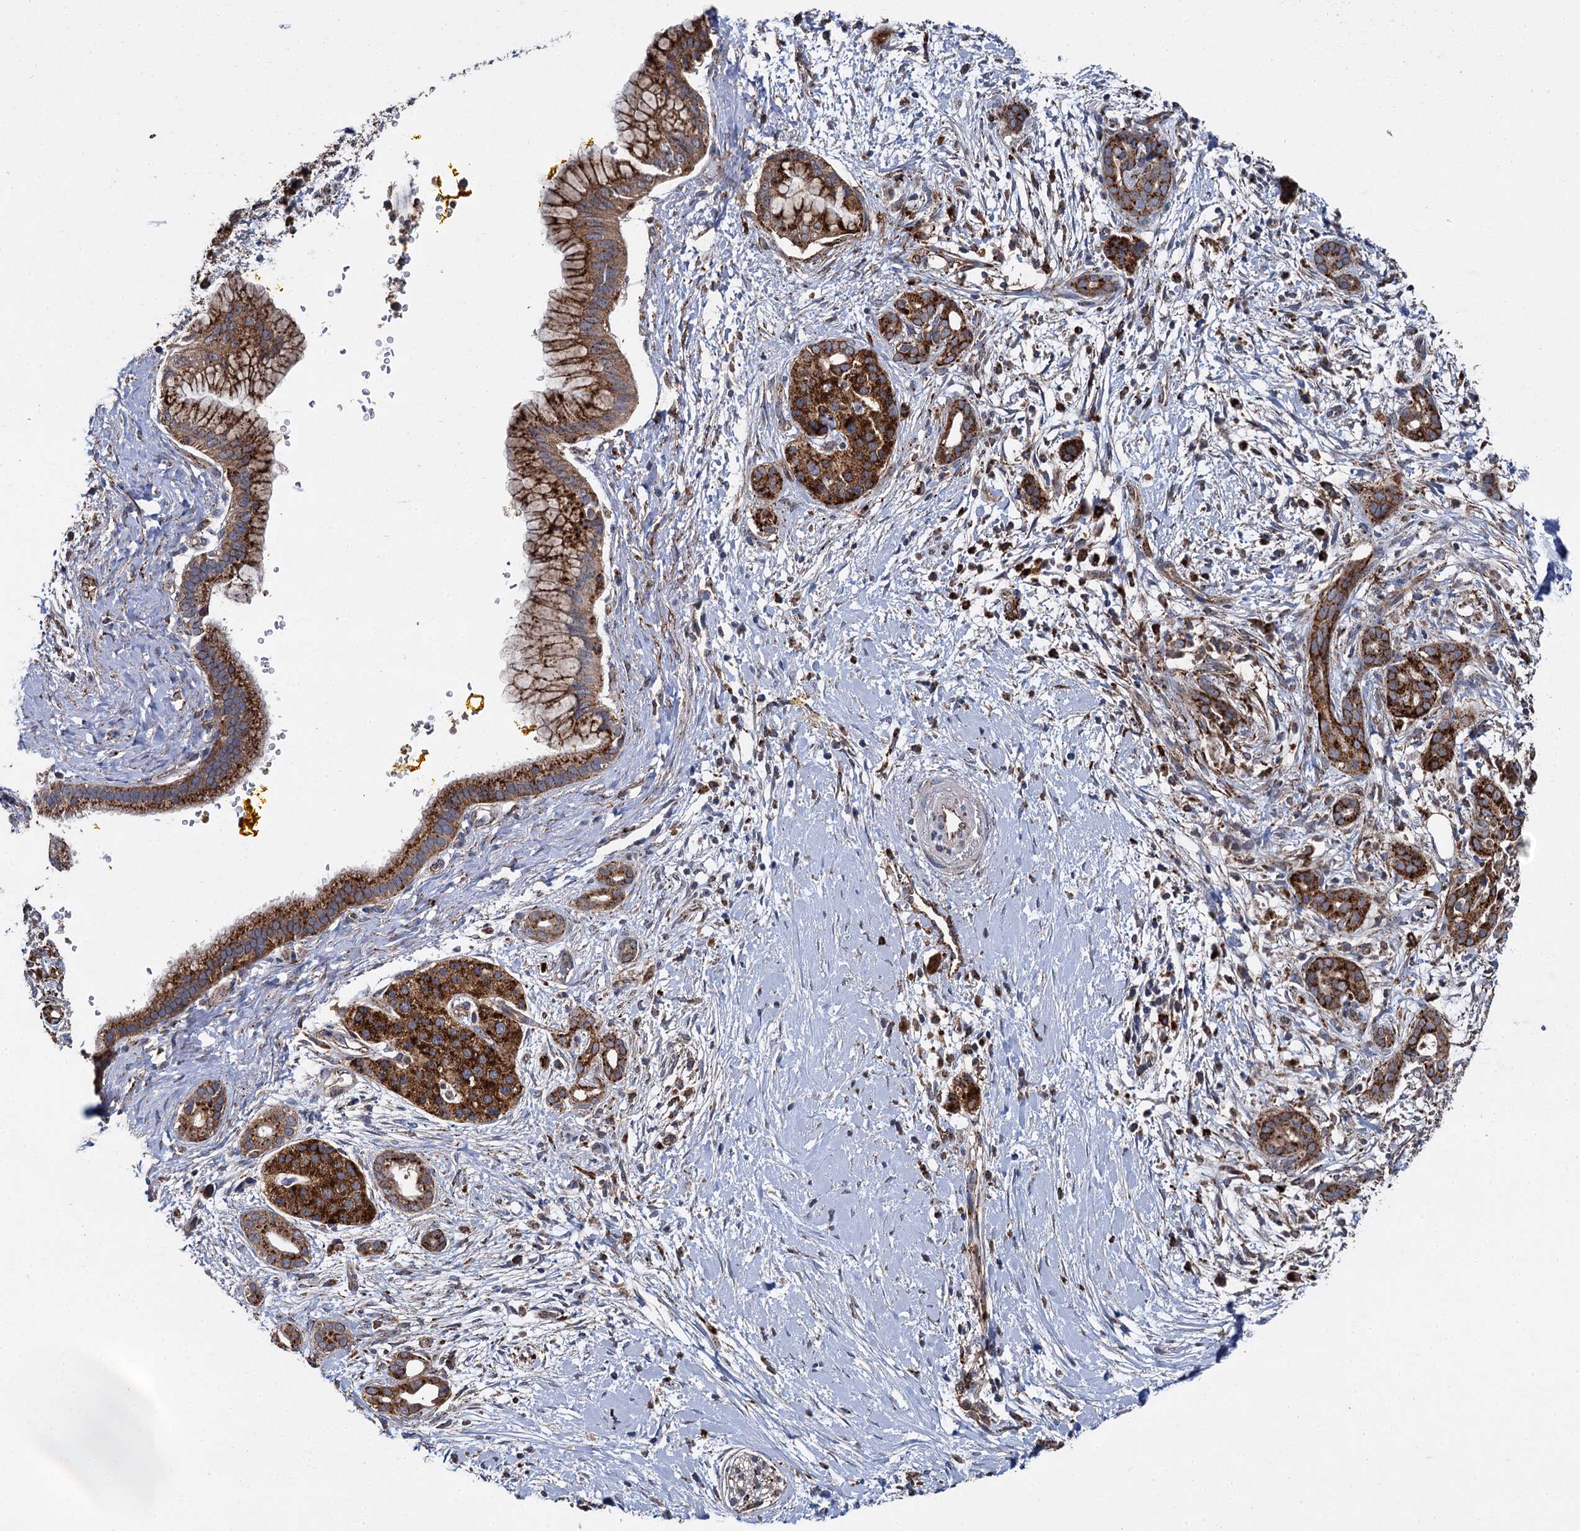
{"staining": {"intensity": "strong", "quantity": ">75%", "location": "cytoplasmic/membranous"}, "tissue": "pancreatic cancer", "cell_type": "Tumor cells", "image_type": "cancer", "snomed": [{"axis": "morphology", "description": "Adenocarcinoma, NOS"}, {"axis": "topography", "description": "Pancreas"}], "caption": "The histopathology image displays staining of adenocarcinoma (pancreatic), revealing strong cytoplasmic/membranous protein staining (brown color) within tumor cells.", "gene": "GBA1", "patient": {"sex": "male", "age": 58}}